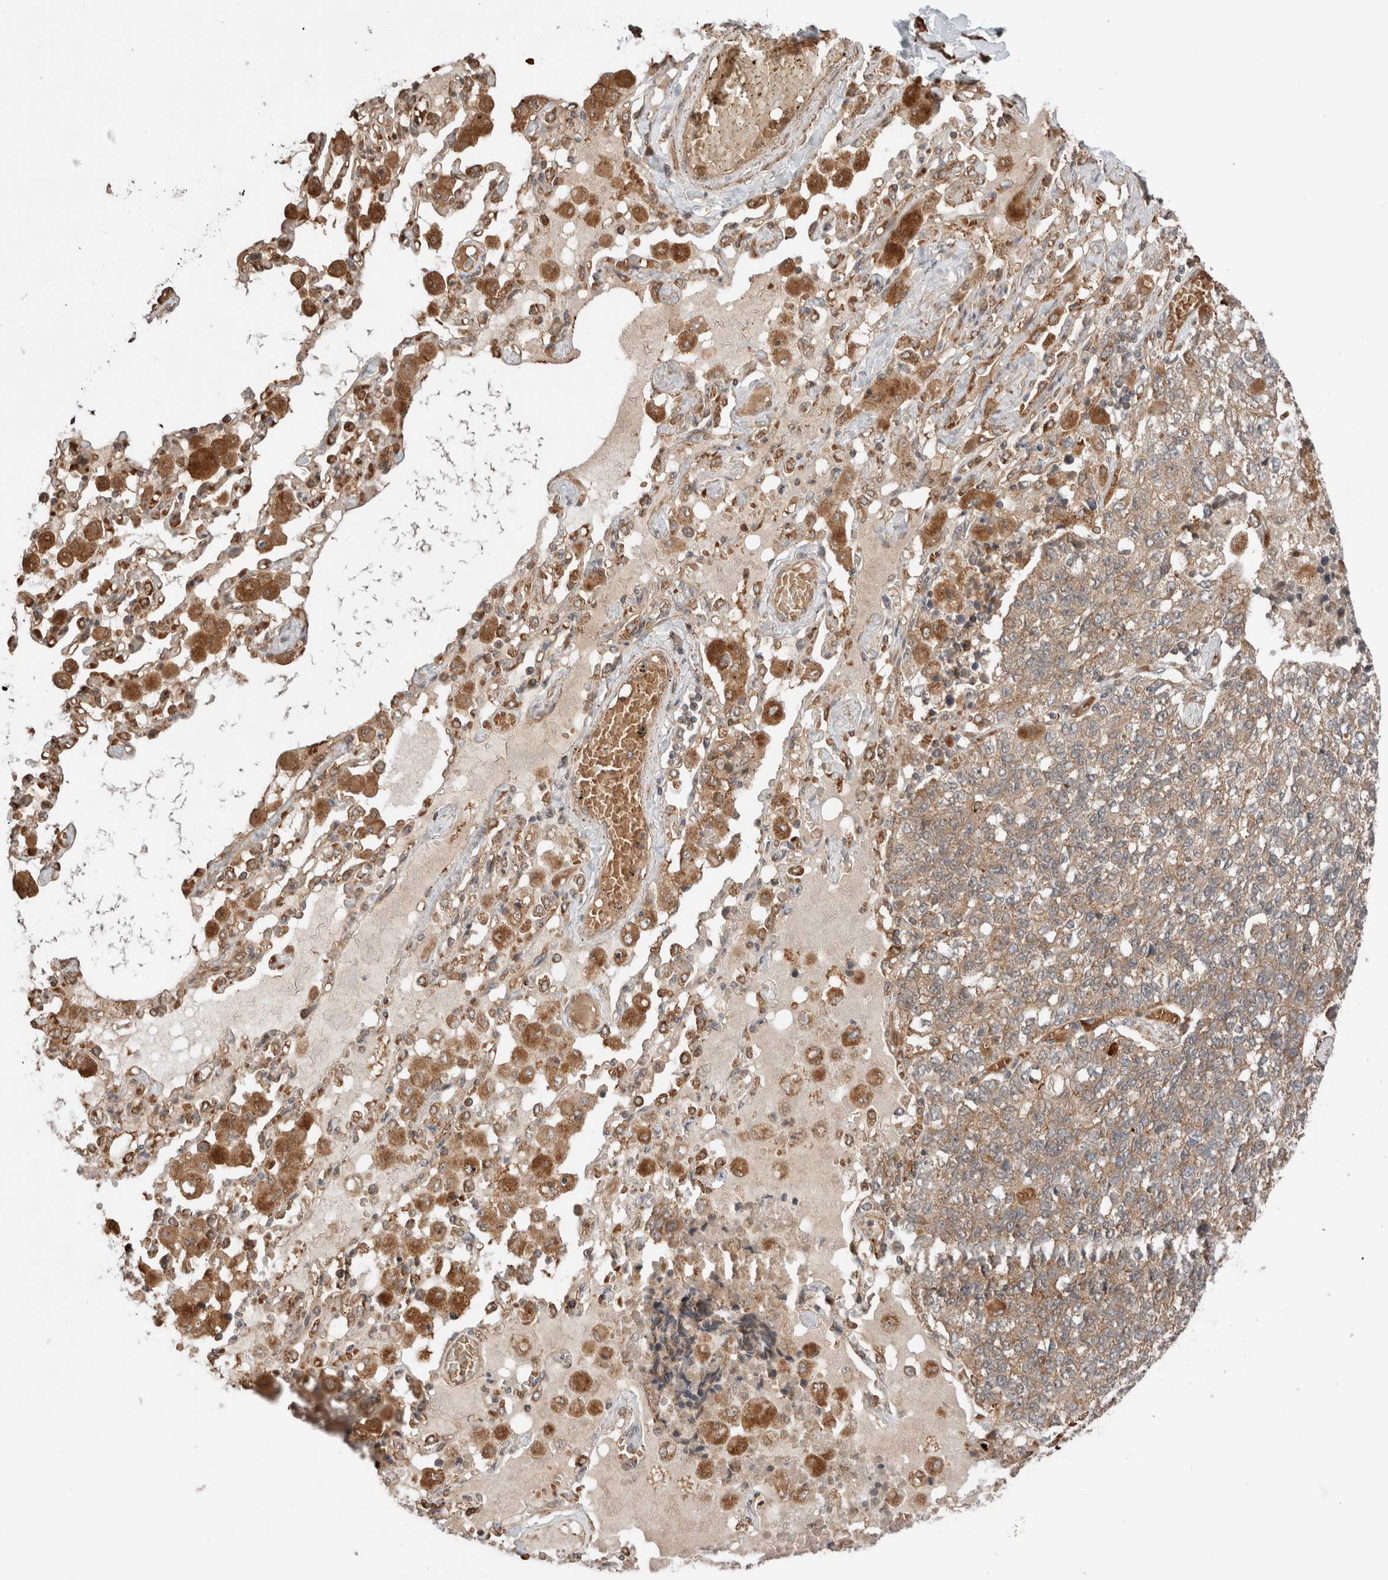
{"staining": {"intensity": "weak", "quantity": ">75%", "location": "cytoplasmic/membranous"}, "tissue": "lung cancer", "cell_type": "Tumor cells", "image_type": "cancer", "snomed": [{"axis": "morphology", "description": "Adenocarcinoma, NOS"}, {"axis": "topography", "description": "Lung"}], "caption": "DAB immunohistochemical staining of lung cancer (adenocarcinoma) reveals weak cytoplasmic/membranous protein positivity in about >75% of tumor cells. (IHC, brightfield microscopy, high magnification).", "gene": "ZNF649", "patient": {"sex": "male", "age": 49}}